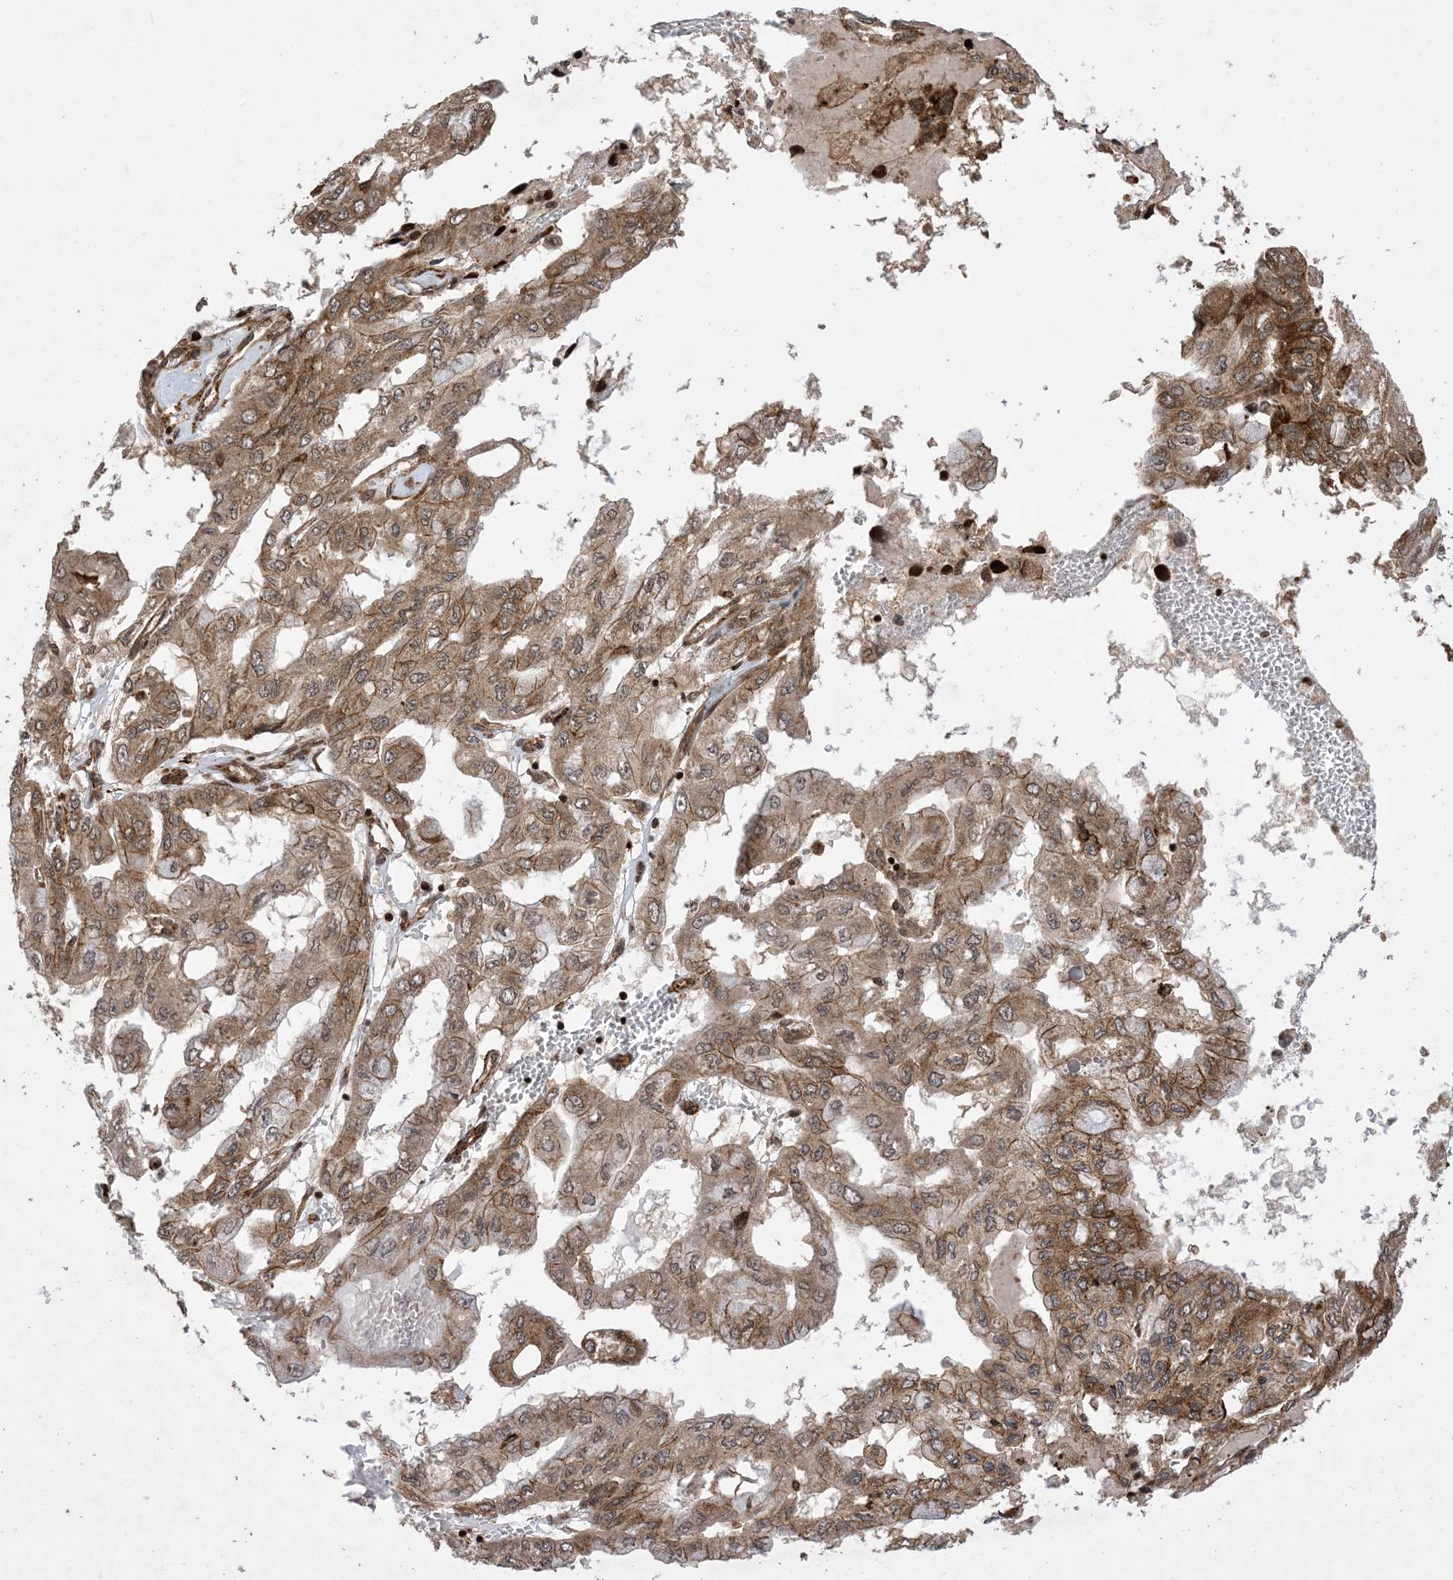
{"staining": {"intensity": "moderate", "quantity": ">75%", "location": "cytoplasmic/membranous,nuclear"}, "tissue": "pancreatic cancer", "cell_type": "Tumor cells", "image_type": "cancer", "snomed": [{"axis": "morphology", "description": "Adenocarcinoma, NOS"}, {"axis": "topography", "description": "Pancreas"}], "caption": "Tumor cells display medium levels of moderate cytoplasmic/membranous and nuclear positivity in about >75% of cells in pancreatic adenocarcinoma.", "gene": "ZNF511", "patient": {"sex": "male", "age": 51}}